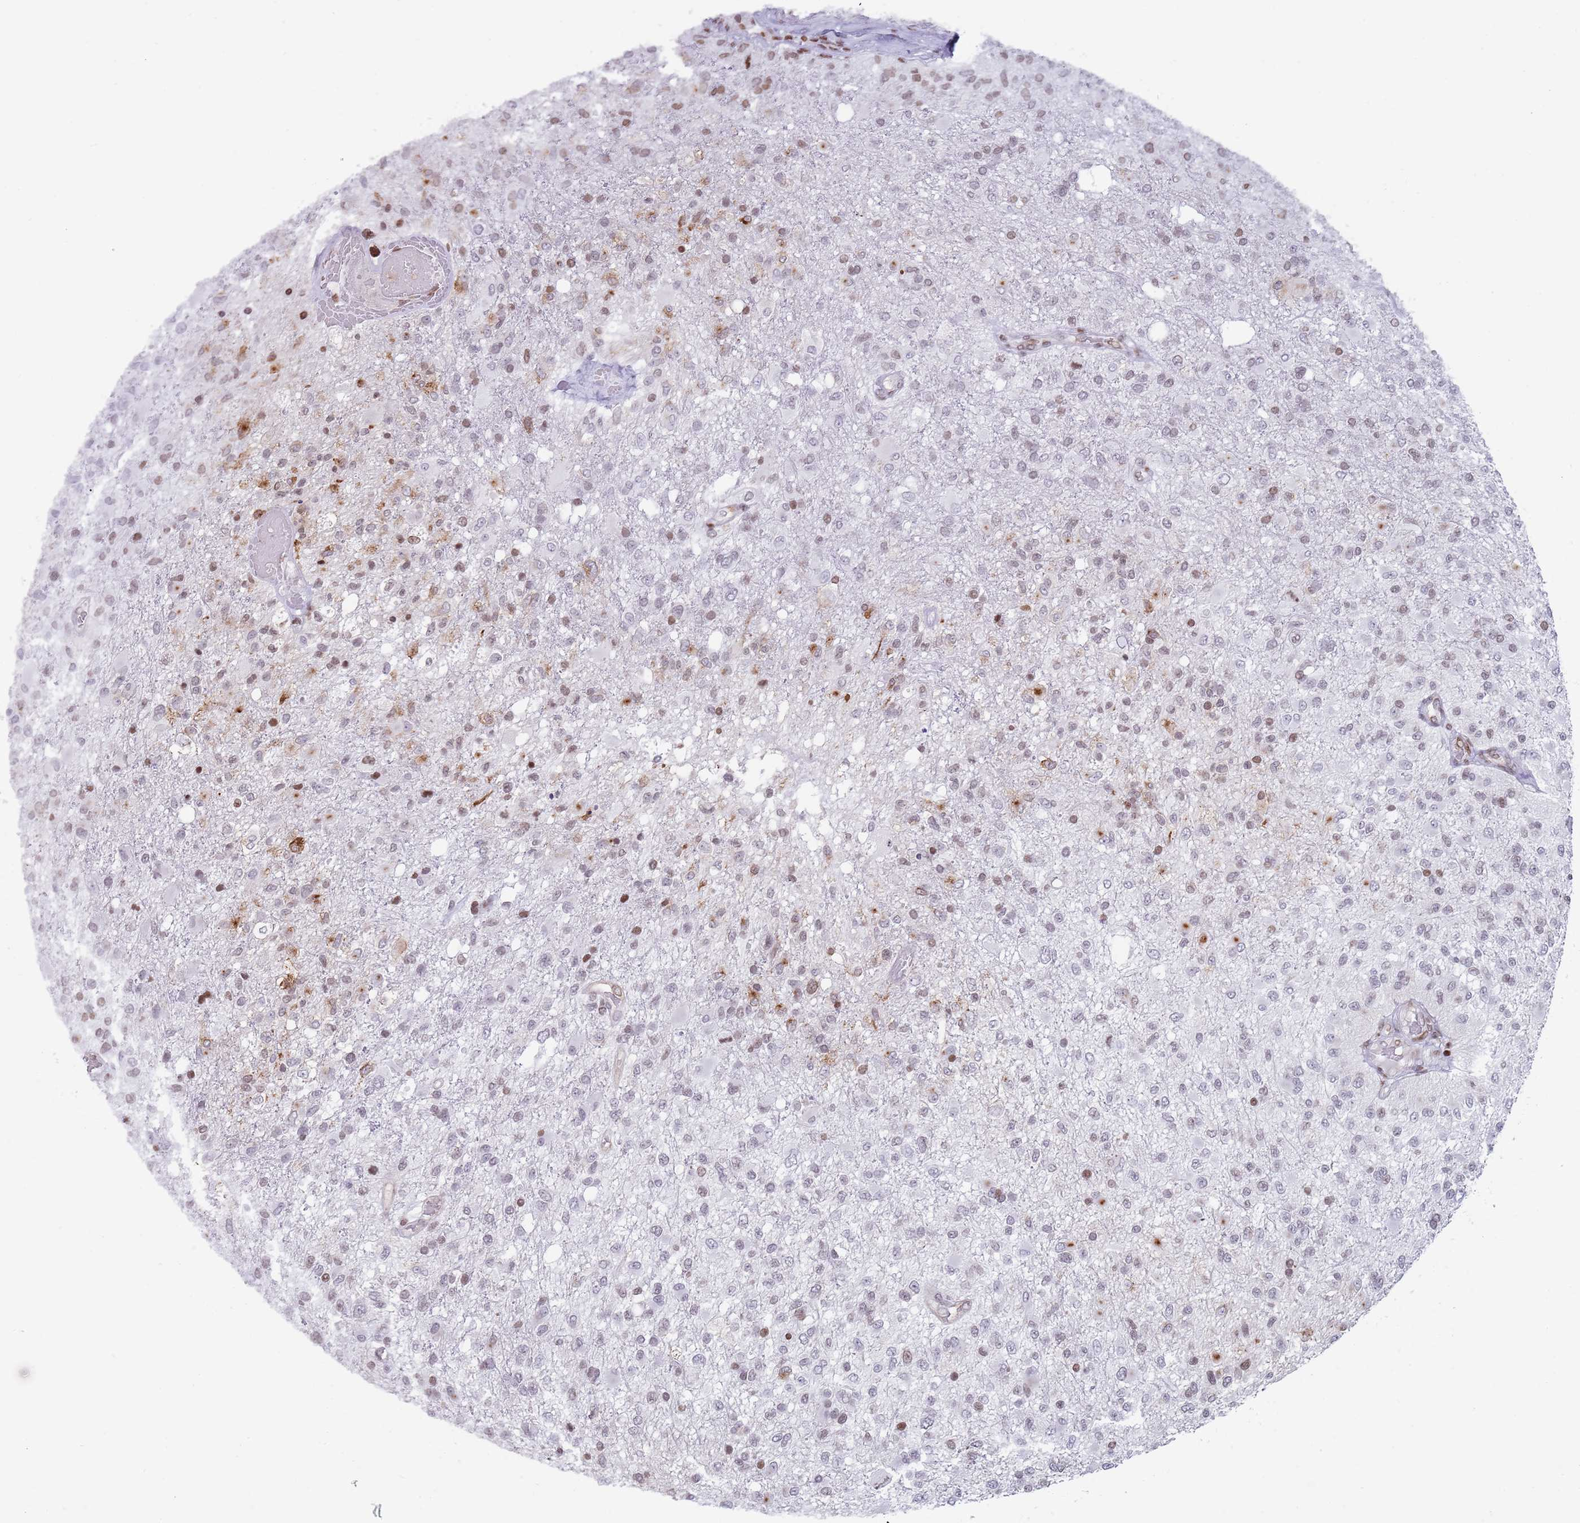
{"staining": {"intensity": "moderate", "quantity": "25%-75%", "location": "nuclear"}, "tissue": "glioma", "cell_type": "Tumor cells", "image_type": "cancer", "snomed": [{"axis": "morphology", "description": "Glioma, malignant, High grade"}, {"axis": "topography", "description": "Brain"}], "caption": "A high-resolution photomicrograph shows immunohistochemistry staining of high-grade glioma (malignant), which shows moderate nuclear expression in approximately 25%-75% of tumor cells. The protein is shown in brown color, while the nuclei are stained blue.", "gene": "HDAC8", "patient": {"sex": "female", "age": 74}}